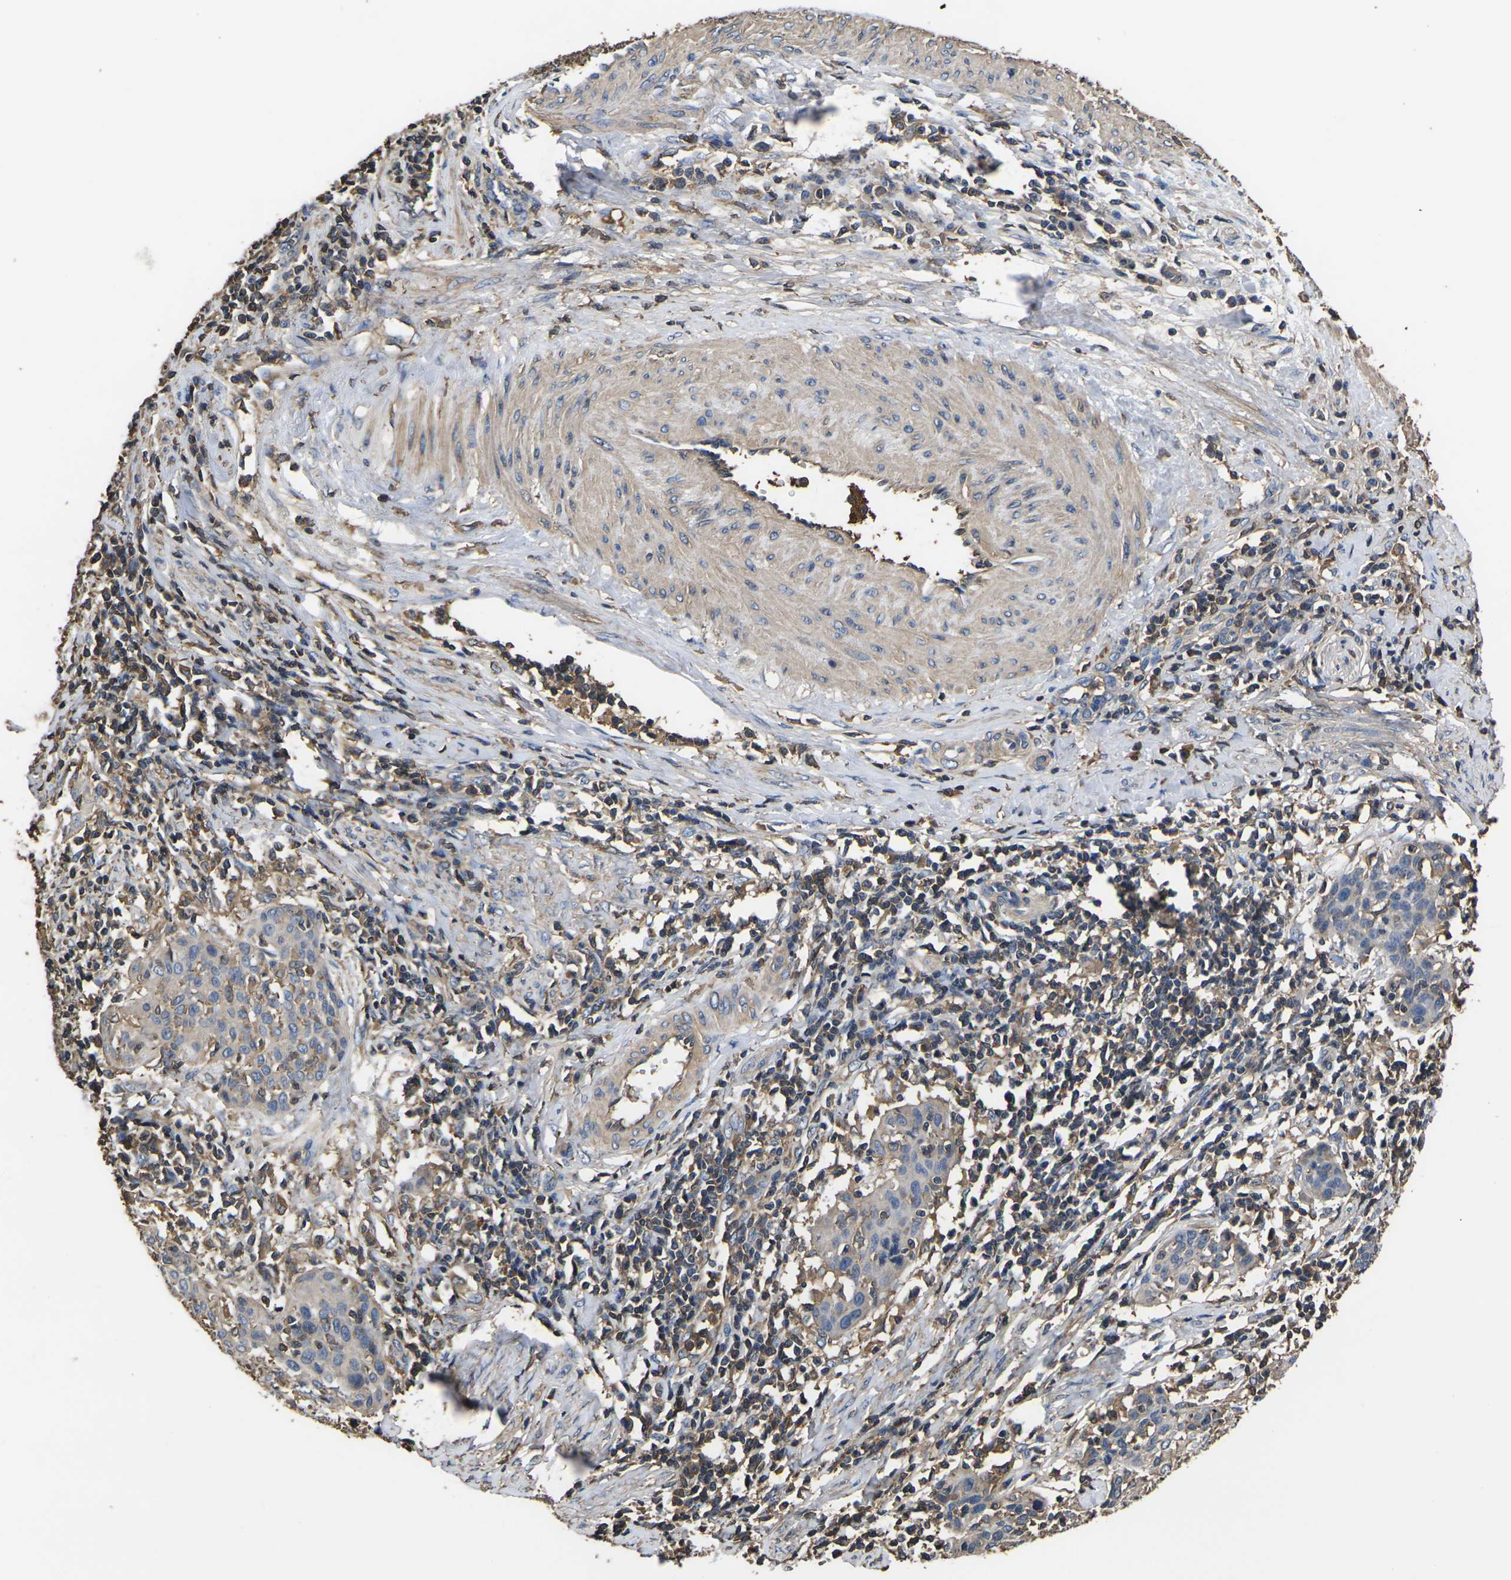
{"staining": {"intensity": "weak", "quantity": "<25%", "location": "cytoplasmic/membranous"}, "tissue": "cervical cancer", "cell_type": "Tumor cells", "image_type": "cancer", "snomed": [{"axis": "morphology", "description": "Squamous cell carcinoma, NOS"}, {"axis": "topography", "description": "Cervix"}], "caption": "This is an immunohistochemistry image of human cervical squamous cell carcinoma. There is no positivity in tumor cells.", "gene": "HSPG2", "patient": {"sex": "female", "age": 38}}